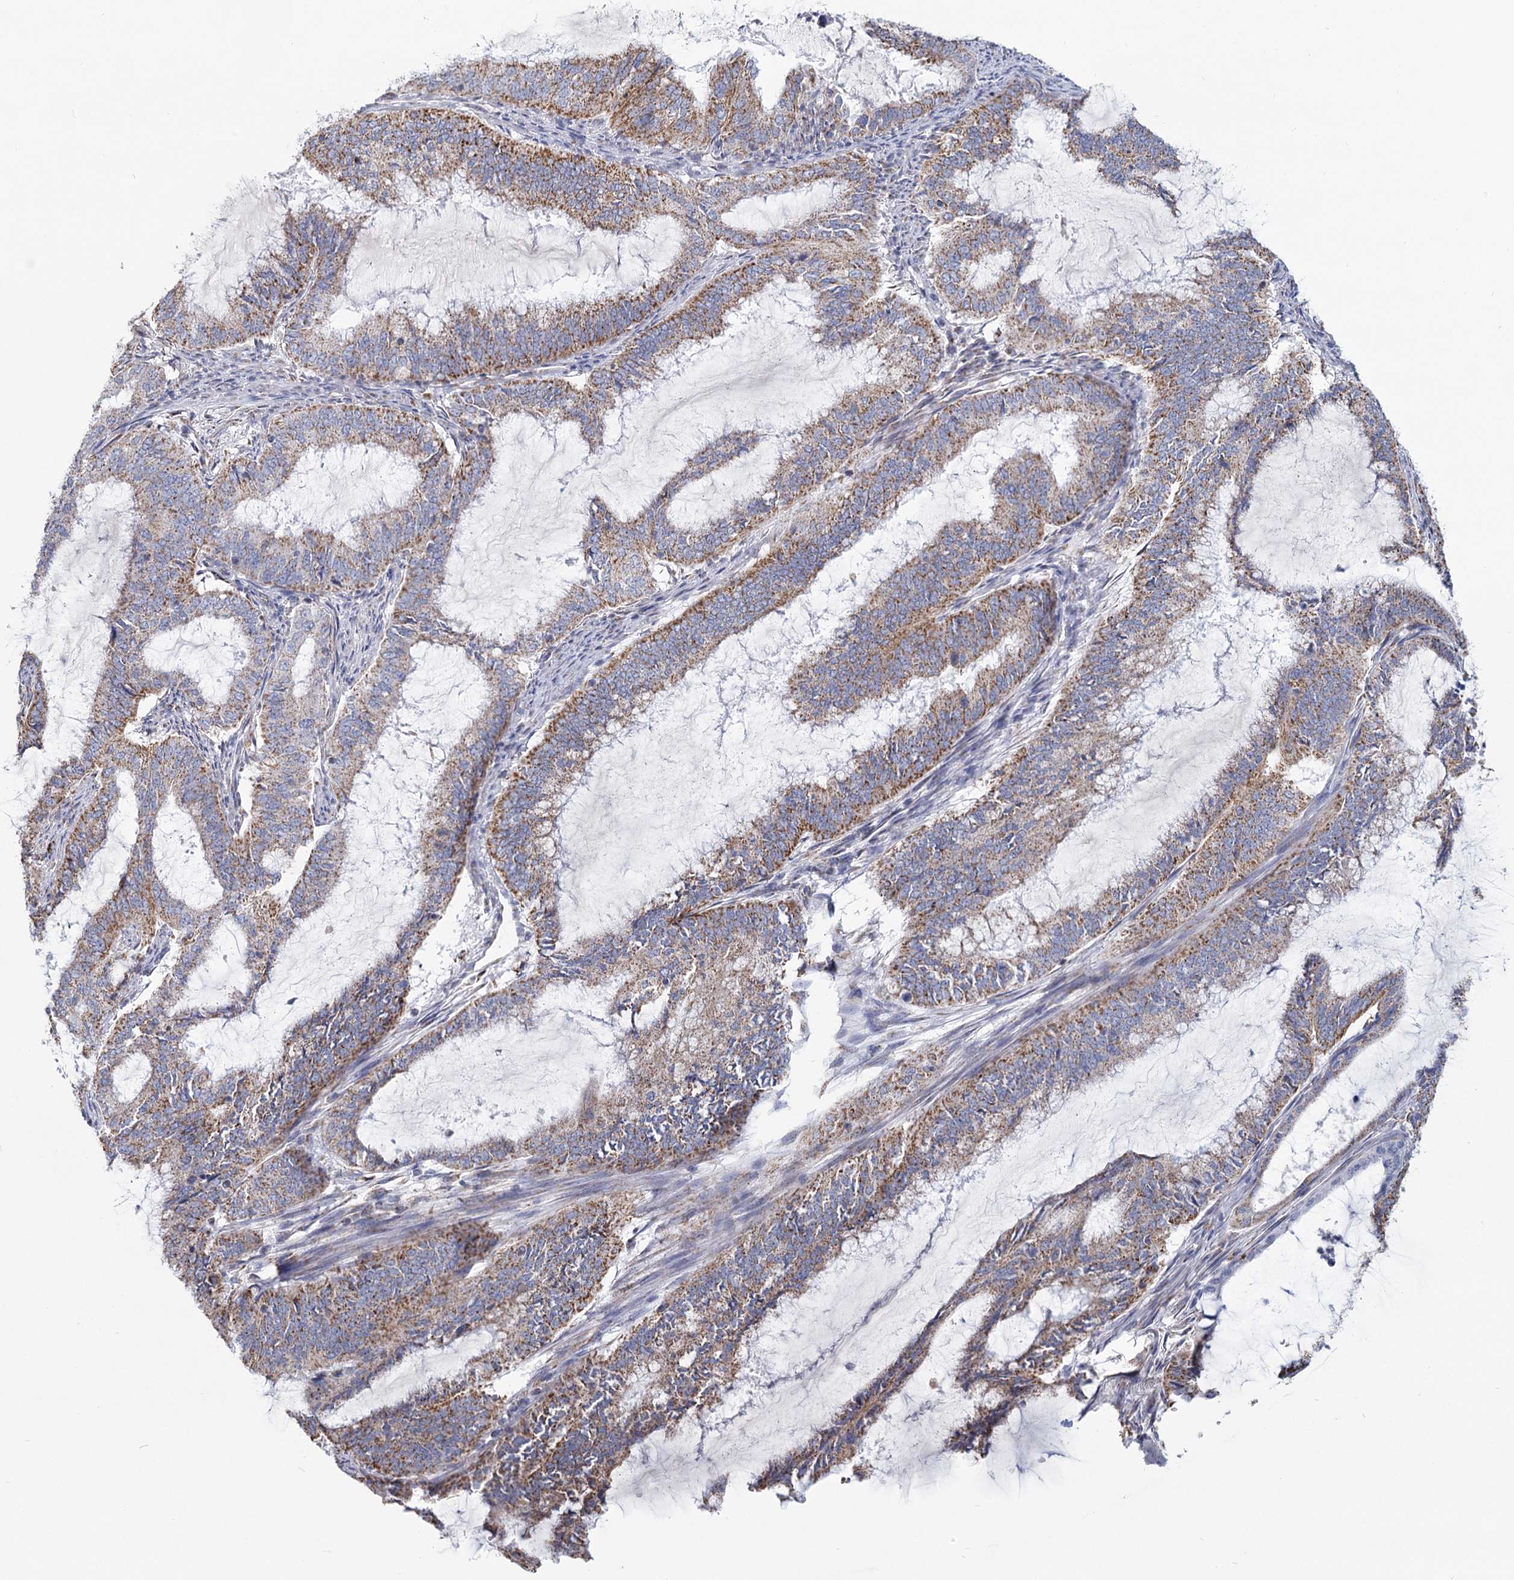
{"staining": {"intensity": "moderate", "quantity": ">75%", "location": "cytoplasmic/membranous"}, "tissue": "endometrial cancer", "cell_type": "Tumor cells", "image_type": "cancer", "snomed": [{"axis": "morphology", "description": "Adenocarcinoma, NOS"}, {"axis": "topography", "description": "Endometrium"}], "caption": "This image shows IHC staining of endometrial adenocarcinoma, with medium moderate cytoplasmic/membranous positivity in about >75% of tumor cells.", "gene": "NDUFC2", "patient": {"sex": "female", "age": 51}}